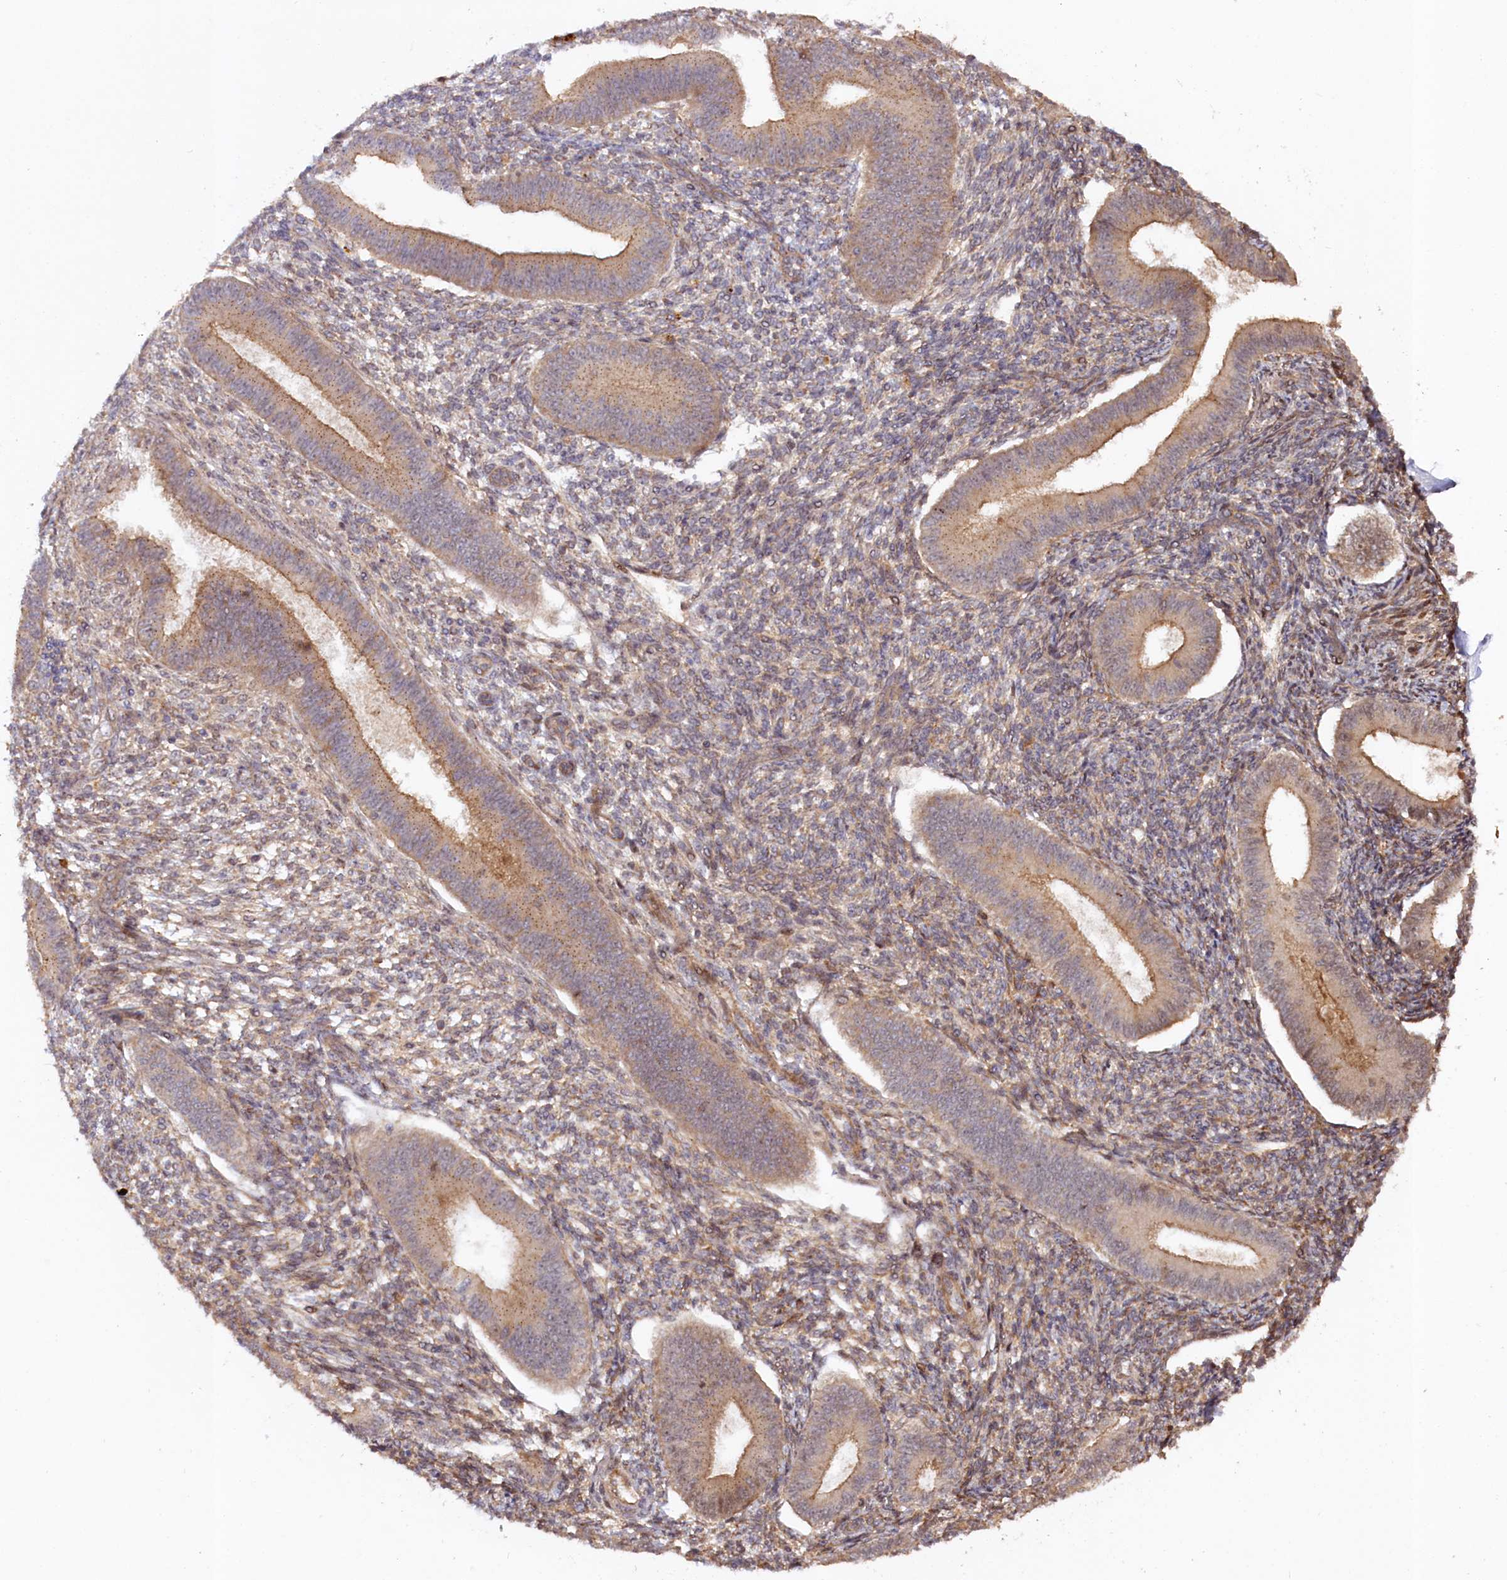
{"staining": {"intensity": "moderate", "quantity": "25%-75%", "location": "cytoplasmic/membranous"}, "tissue": "endometrium", "cell_type": "Cells in endometrial stroma", "image_type": "normal", "snomed": [{"axis": "morphology", "description": "Normal tissue, NOS"}, {"axis": "topography", "description": "Uterus"}, {"axis": "topography", "description": "Endometrium"}], "caption": "Immunohistochemistry micrograph of normal human endometrium stained for a protein (brown), which exhibits medium levels of moderate cytoplasmic/membranous staining in about 25%-75% of cells in endometrial stroma.", "gene": "NEDD1", "patient": {"sex": "female", "age": 48}}